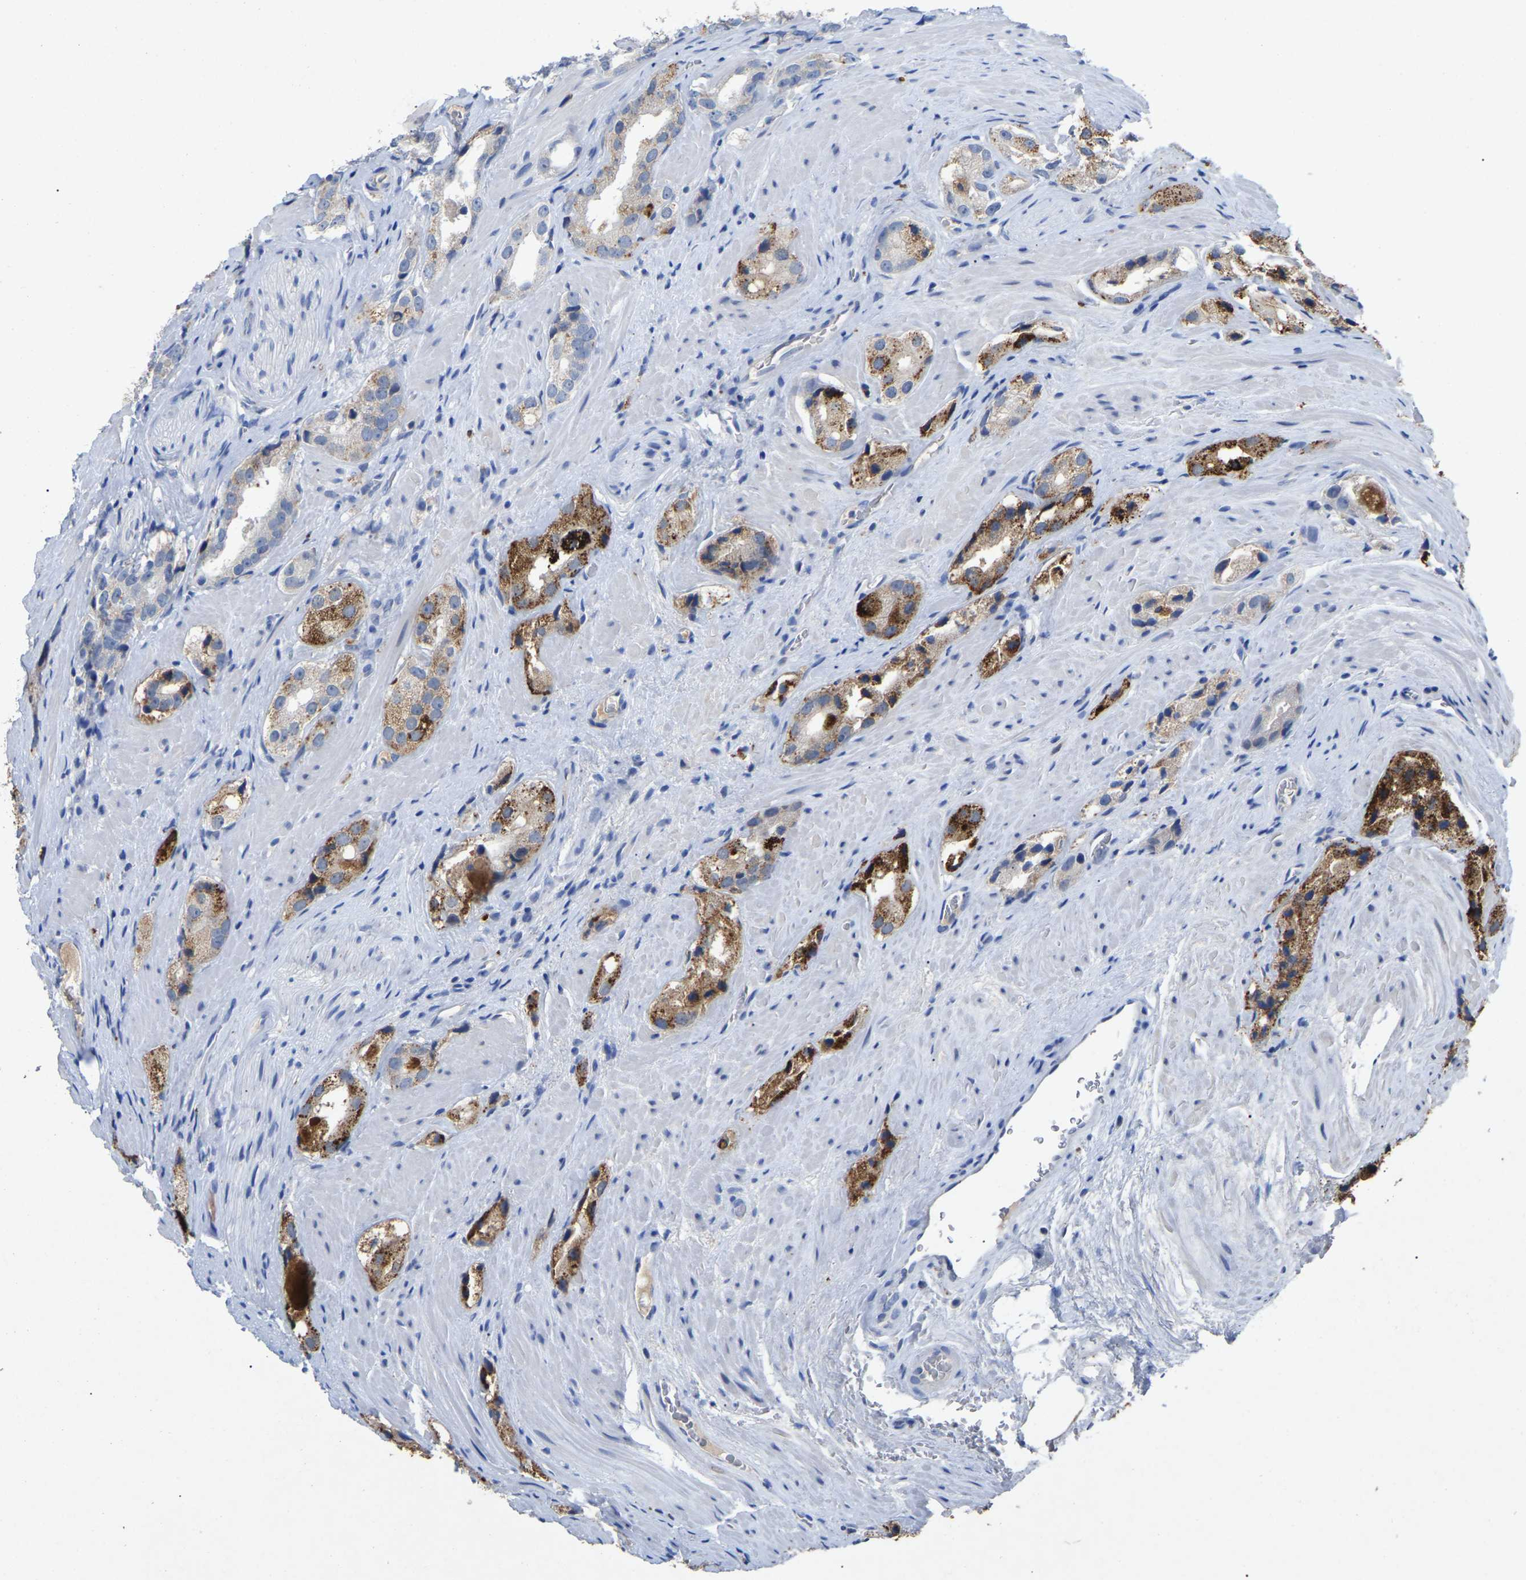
{"staining": {"intensity": "strong", "quantity": "25%-75%", "location": "cytoplasmic/membranous"}, "tissue": "prostate cancer", "cell_type": "Tumor cells", "image_type": "cancer", "snomed": [{"axis": "morphology", "description": "Adenocarcinoma, High grade"}, {"axis": "topography", "description": "Prostate"}], "caption": "Immunohistochemistry staining of prostate adenocarcinoma (high-grade), which reveals high levels of strong cytoplasmic/membranous staining in approximately 25%-75% of tumor cells indicating strong cytoplasmic/membranous protein staining. The staining was performed using DAB (brown) for protein detection and nuclei were counterstained in hematoxylin (blue).", "gene": "SMPD2", "patient": {"sex": "male", "age": 63}}